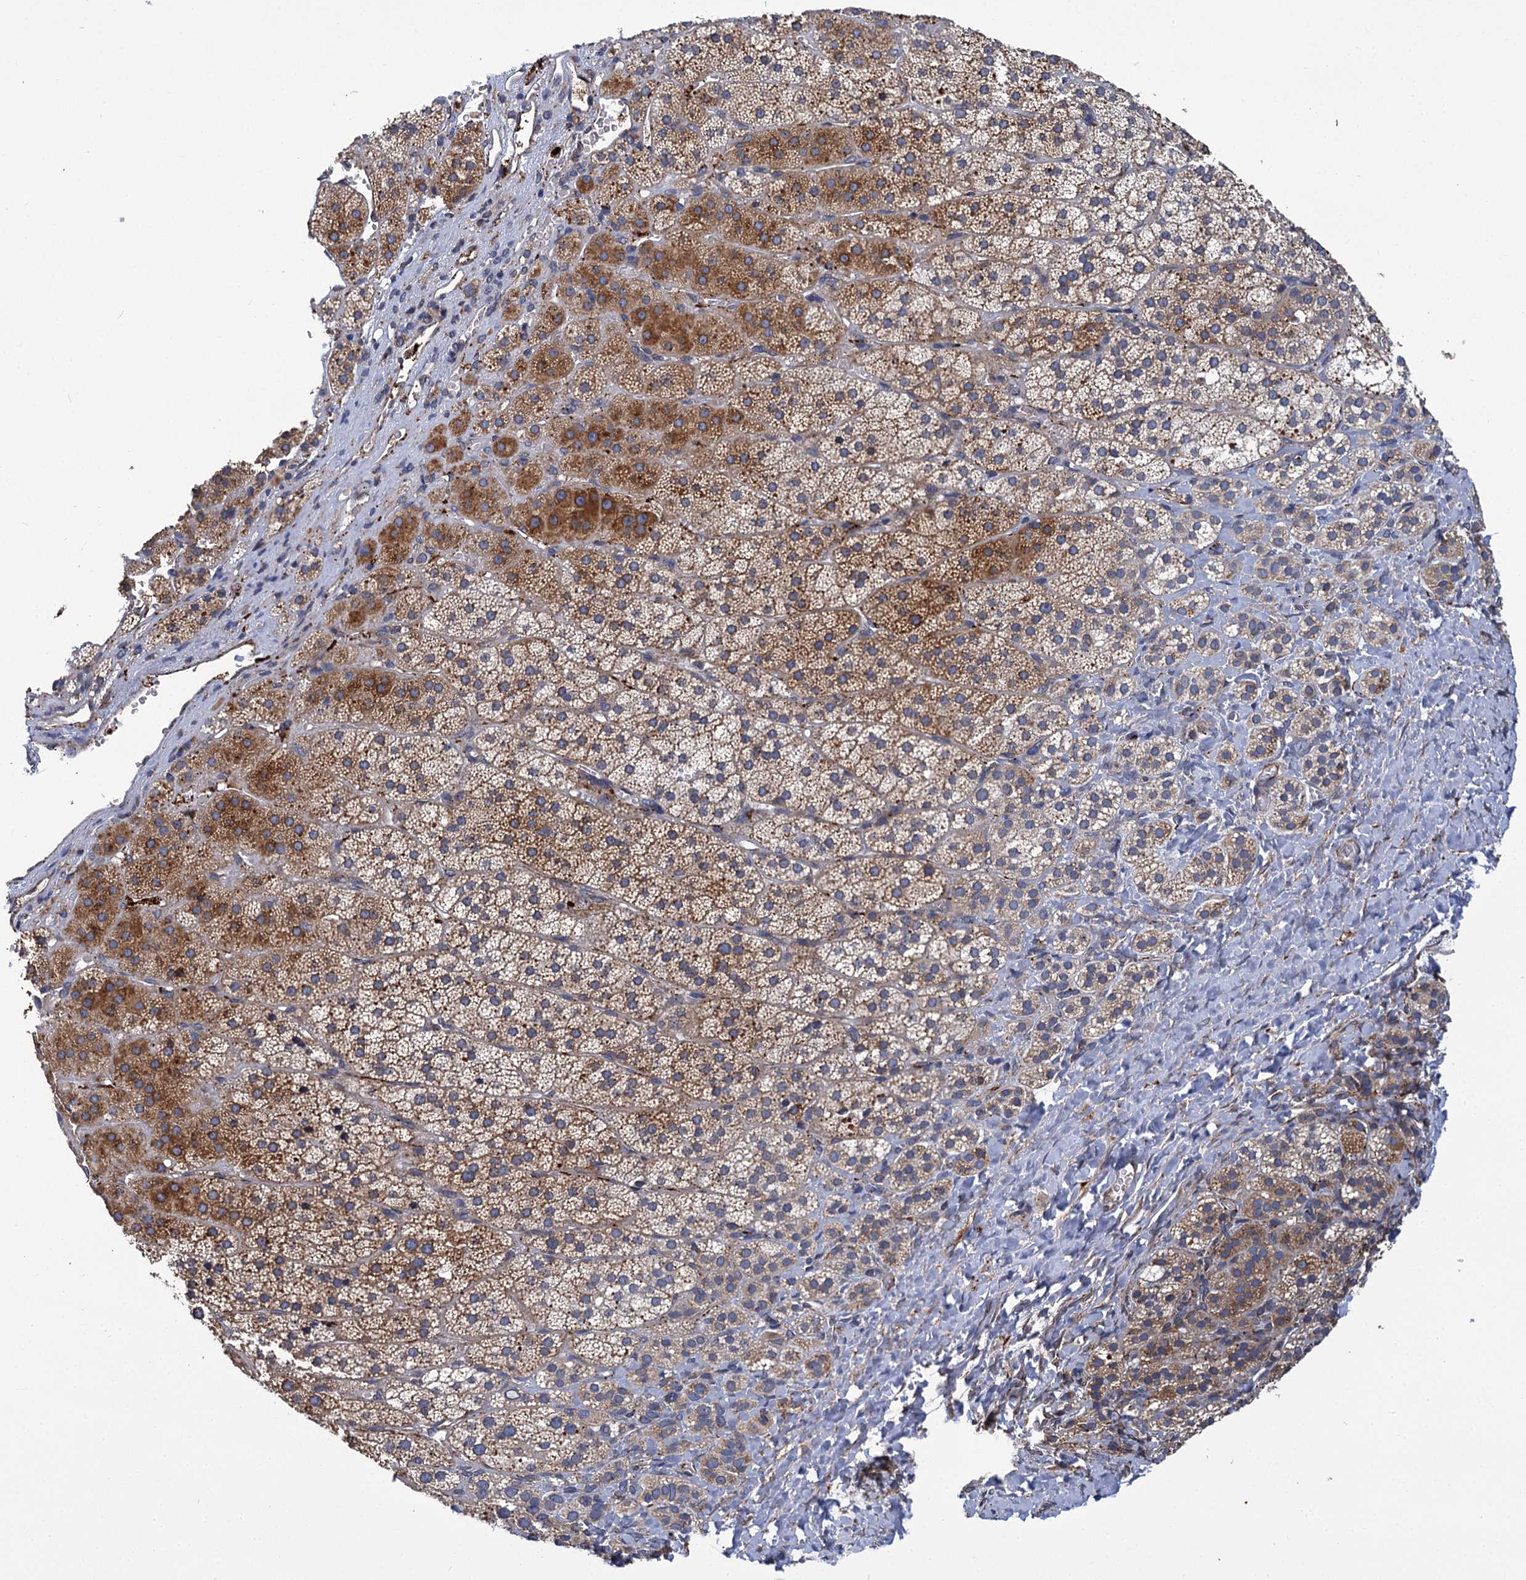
{"staining": {"intensity": "strong", "quantity": "25%-75%", "location": "cytoplasmic/membranous"}, "tissue": "adrenal gland", "cell_type": "Glandular cells", "image_type": "normal", "snomed": [{"axis": "morphology", "description": "Normal tissue, NOS"}, {"axis": "topography", "description": "Adrenal gland"}], "caption": "Immunohistochemistry histopathology image of benign adrenal gland: human adrenal gland stained using immunohistochemistry exhibits high levels of strong protein expression localized specifically in the cytoplasmic/membranous of glandular cells, appearing as a cytoplasmic/membranous brown color.", "gene": "SUPV3L1", "patient": {"sex": "female", "age": 44}}